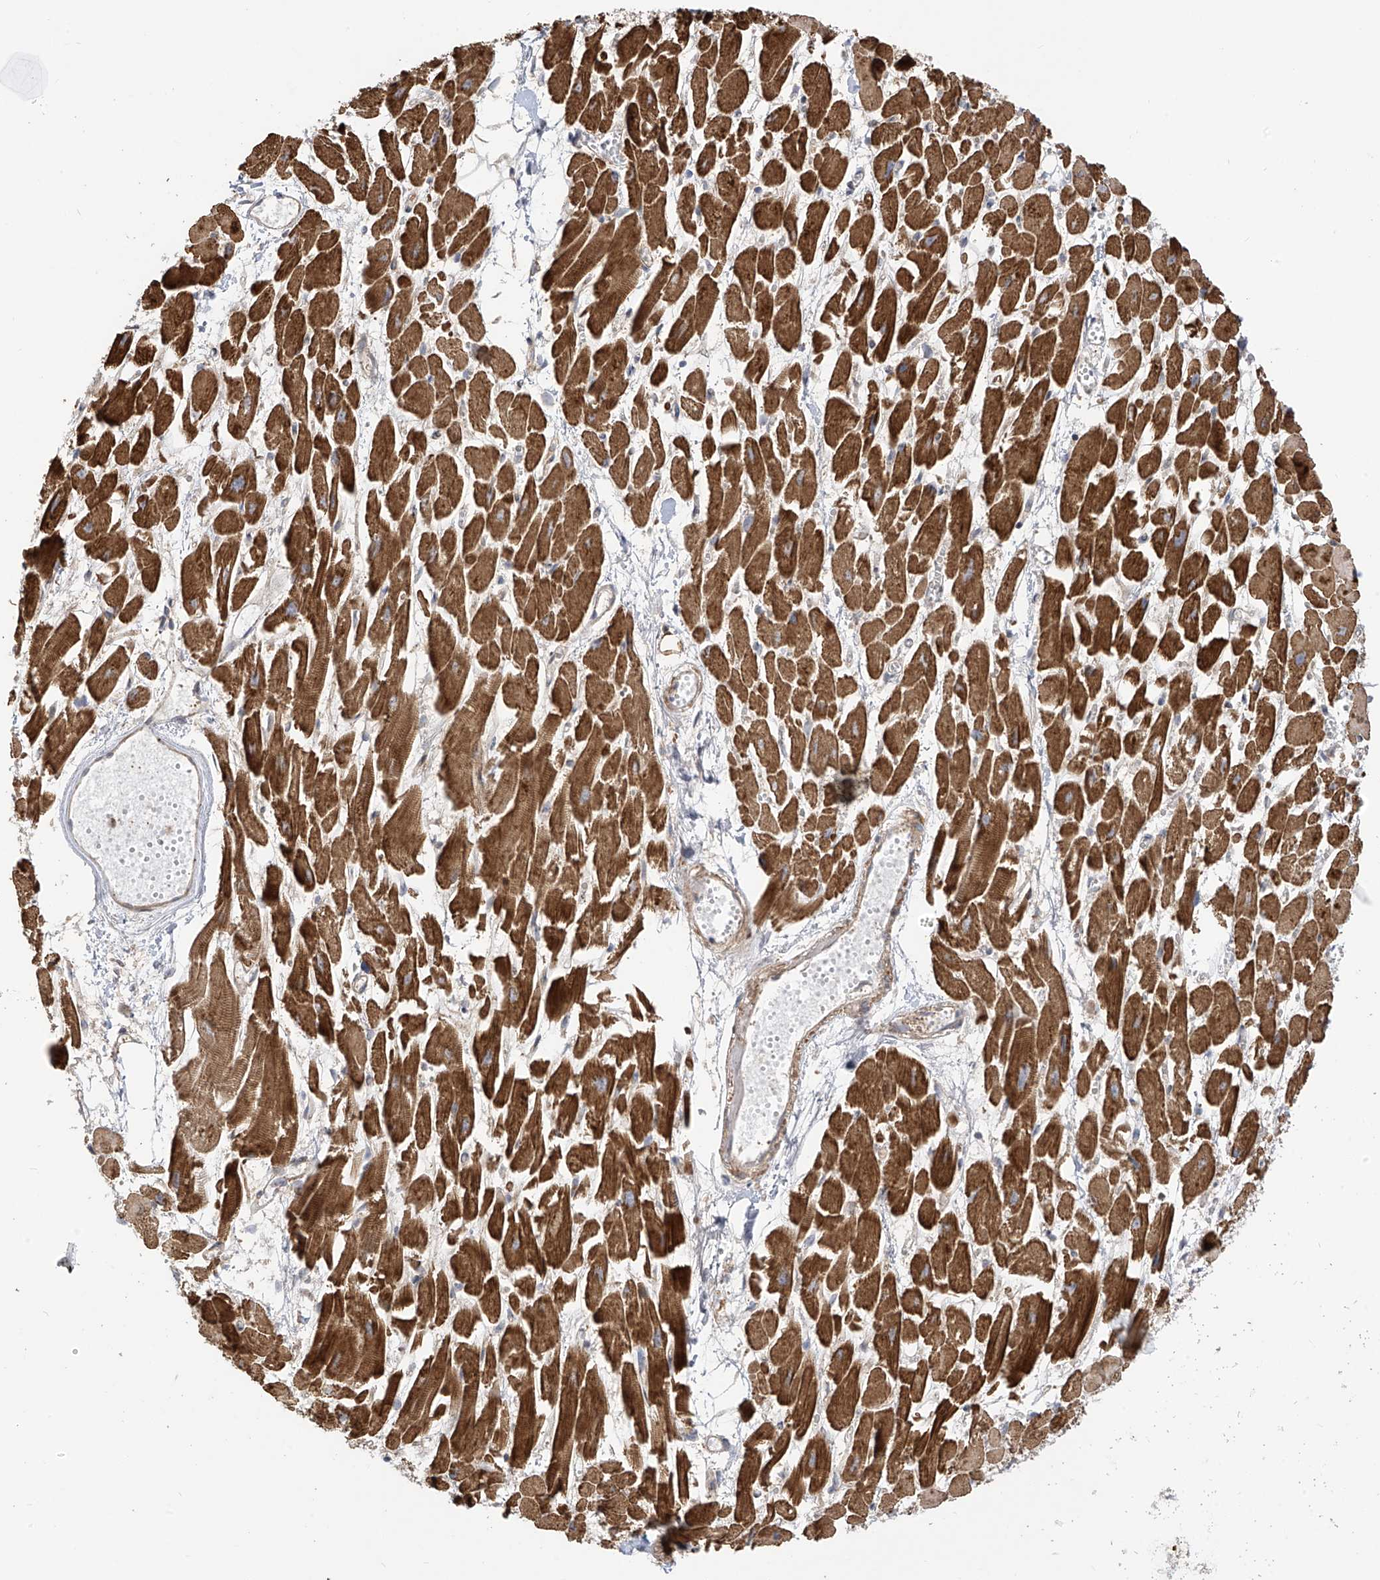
{"staining": {"intensity": "strong", "quantity": ">75%", "location": "cytoplasmic/membranous"}, "tissue": "heart muscle", "cell_type": "Cardiomyocytes", "image_type": "normal", "snomed": [{"axis": "morphology", "description": "Normal tissue, NOS"}, {"axis": "topography", "description": "Heart"}], "caption": "Strong cytoplasmic/membranous protein positivity is seen in approximately >75% of cardiomyocytes in heart muscle.", "gene": "ATAD2B", "patient": {"sex": "female", "age": 64}}